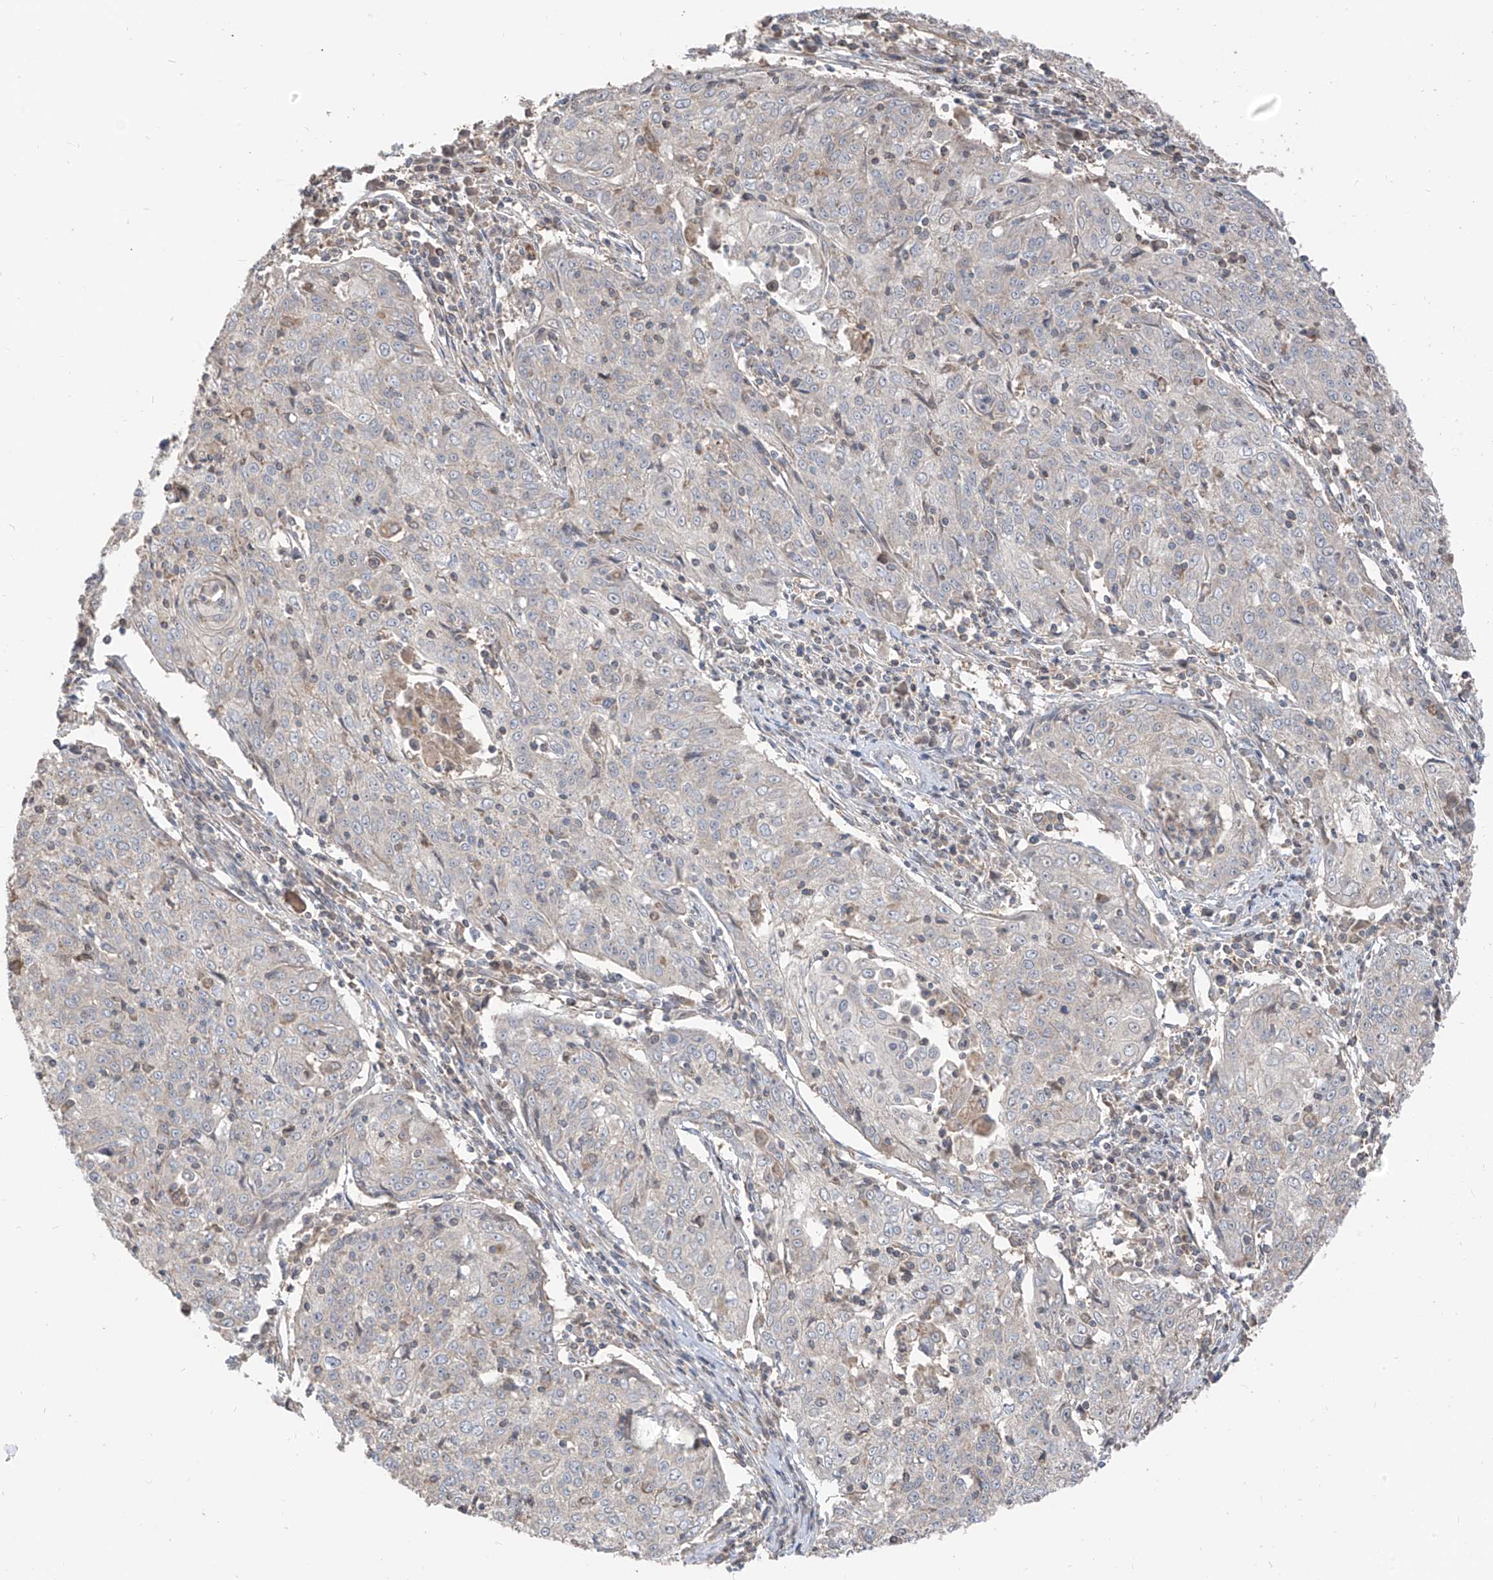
{"staining": {"intensity": "negative", "quantity": "none", "location": "none"}, "tissue": "cervical cancer", "cell_type": "Tumor cells", "image_type": "cancer", "snomed": [{"axis": "morphology", "description": "Squamous cell carcinoma, NOS"}, {"axis": "topography", "description": "Cervix"}], "caption": "This micrograph is of cervical cancer (squamous cell carcinoma) stained with immunohistochemistry (IHC) to label a protein in brown with the nuclei are counter-stained blue. There is no staining in tumor cells.", "gene": "ETHE1", "patient": {"sex": "female", "age": 48}}